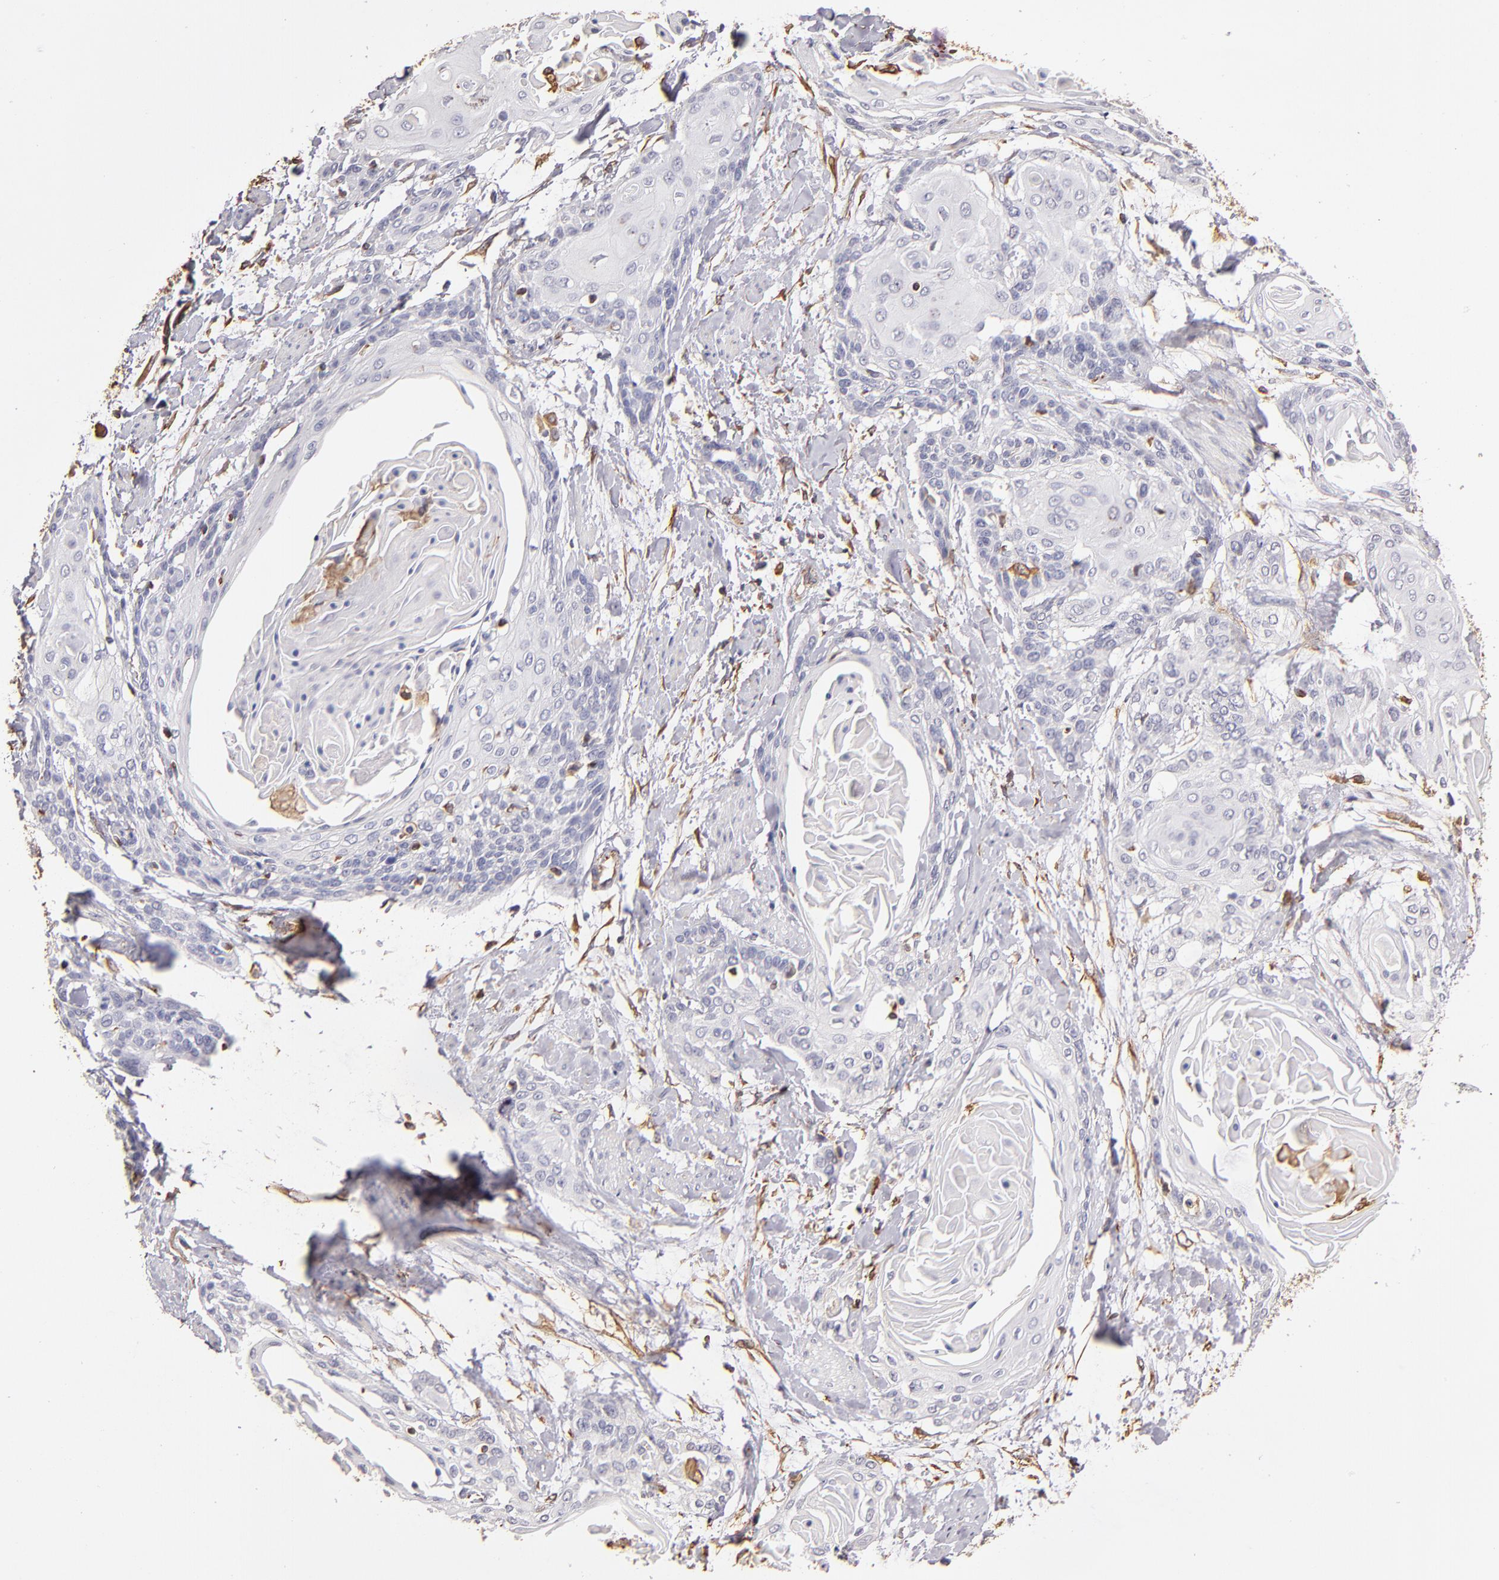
{"staining": {"intensity": "negative", "quantity": "none", "location": "none"}, "tissue": "cervical cancer", "cell_type": "Tumor cells", "image_type": "cancer", "snomed": [{"axis": "morphology", "description": "Squamous cell carcinoma, NOS"}, {"axis": "topography", "description": "Cervix"}], "caption": "Cervical cancer was stained to show a protein in brown. There is no significant staining in tumor cells. (DAB immunohistochemistry (IHC), high magnification).", "gene": "ABCC1", "patient": {"sex": "female", "age": 57}}